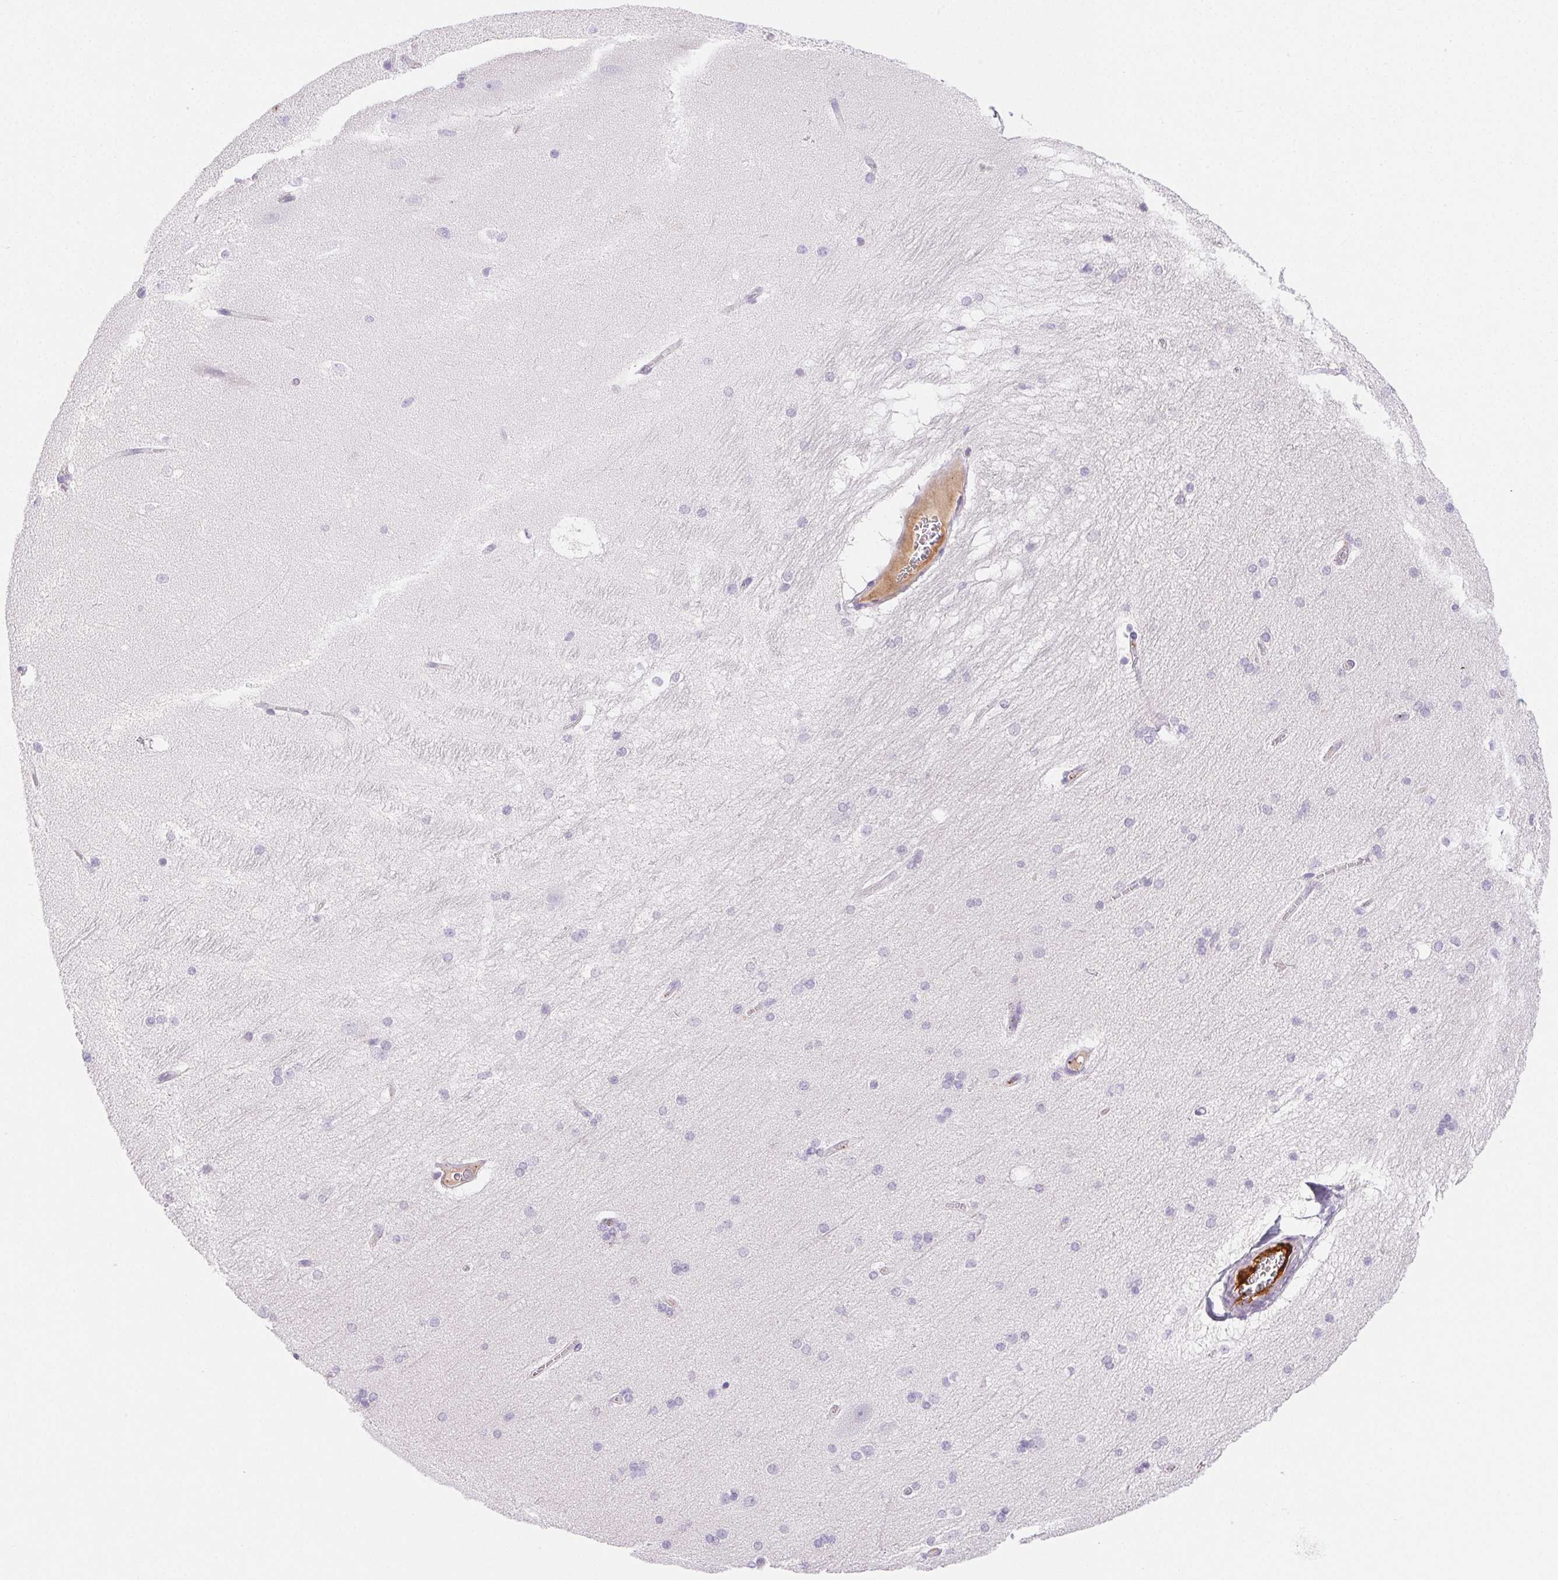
{"staining": {"intensity": "negative", "quantity": "none", "location": "none"}, "tissue": "hippocampus", "cell_type": "Glial cells", "image_type": "normal", "snomed": [{"axis": "morphology", "description": "Normal tissue, NOS"}, {"axis": "topography", "description": "Cerebral cortex"}, {"axis": "topography", "description": "Hippocampus"}], "caption": "IHC micrograph of normal hippocampus: hippocampus stained with DAB displays no significant protein positivity in glial cells. (Brightfield microscopy of DAB IHC at high magnification).", "gene": "FGA", "patient": {"sex": "female", "age": 19}}